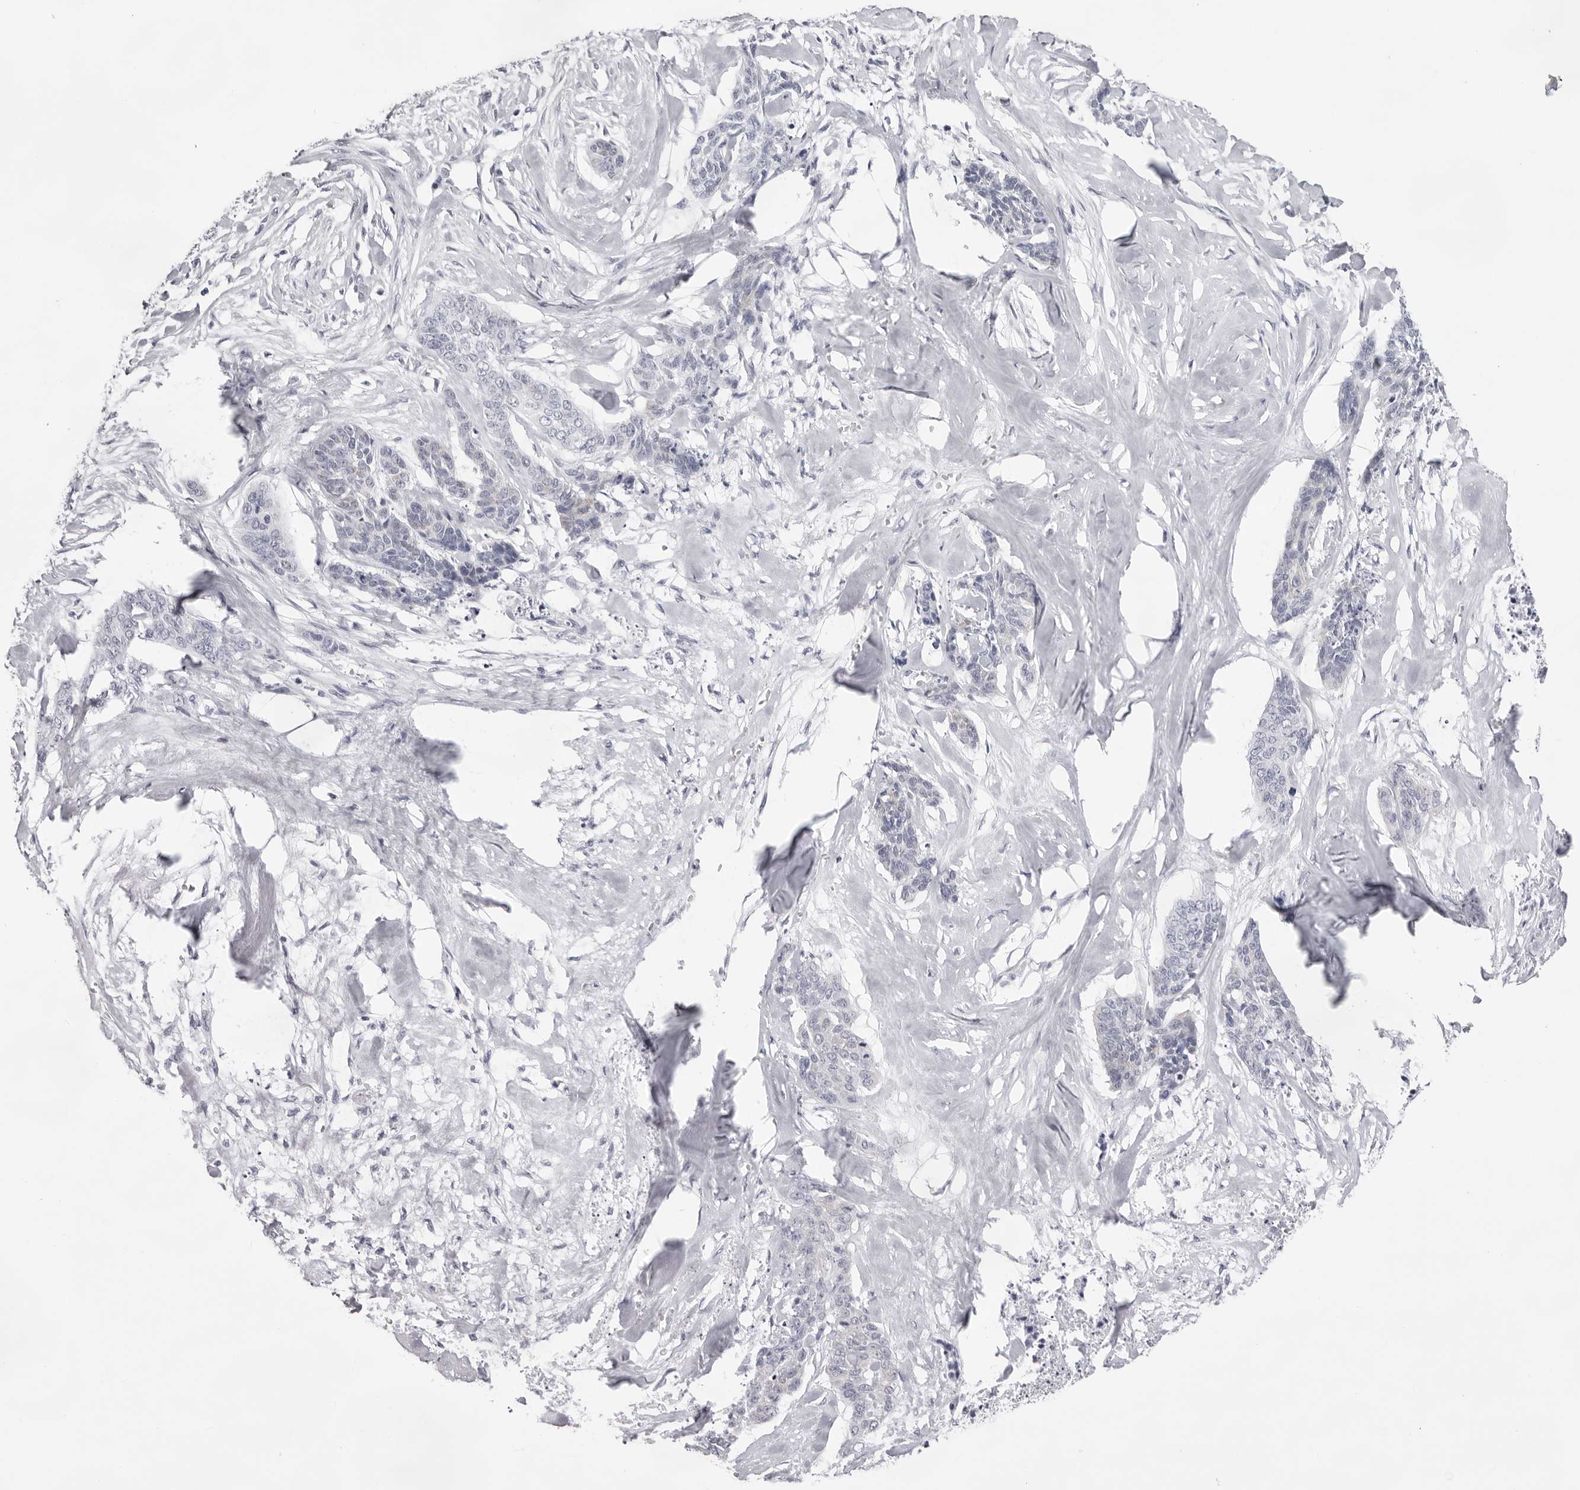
{"staining": {"intensity": "negative", "quantity": "none", "location": "none"}, "tissue": "skin cancer", "cell_type": "Tumor cells", "image_type": "cancer", "snomed": [{"axis": "morphology", "description": "Basal cell carcinoma"}, {"axis": "topography", "description": "Skin"}], "caption": "Image shows no protein staining in tumor cells of skin cancer tissue.", "gene": "SMIM2", "patient": {"sex": "female", "age": 64}}